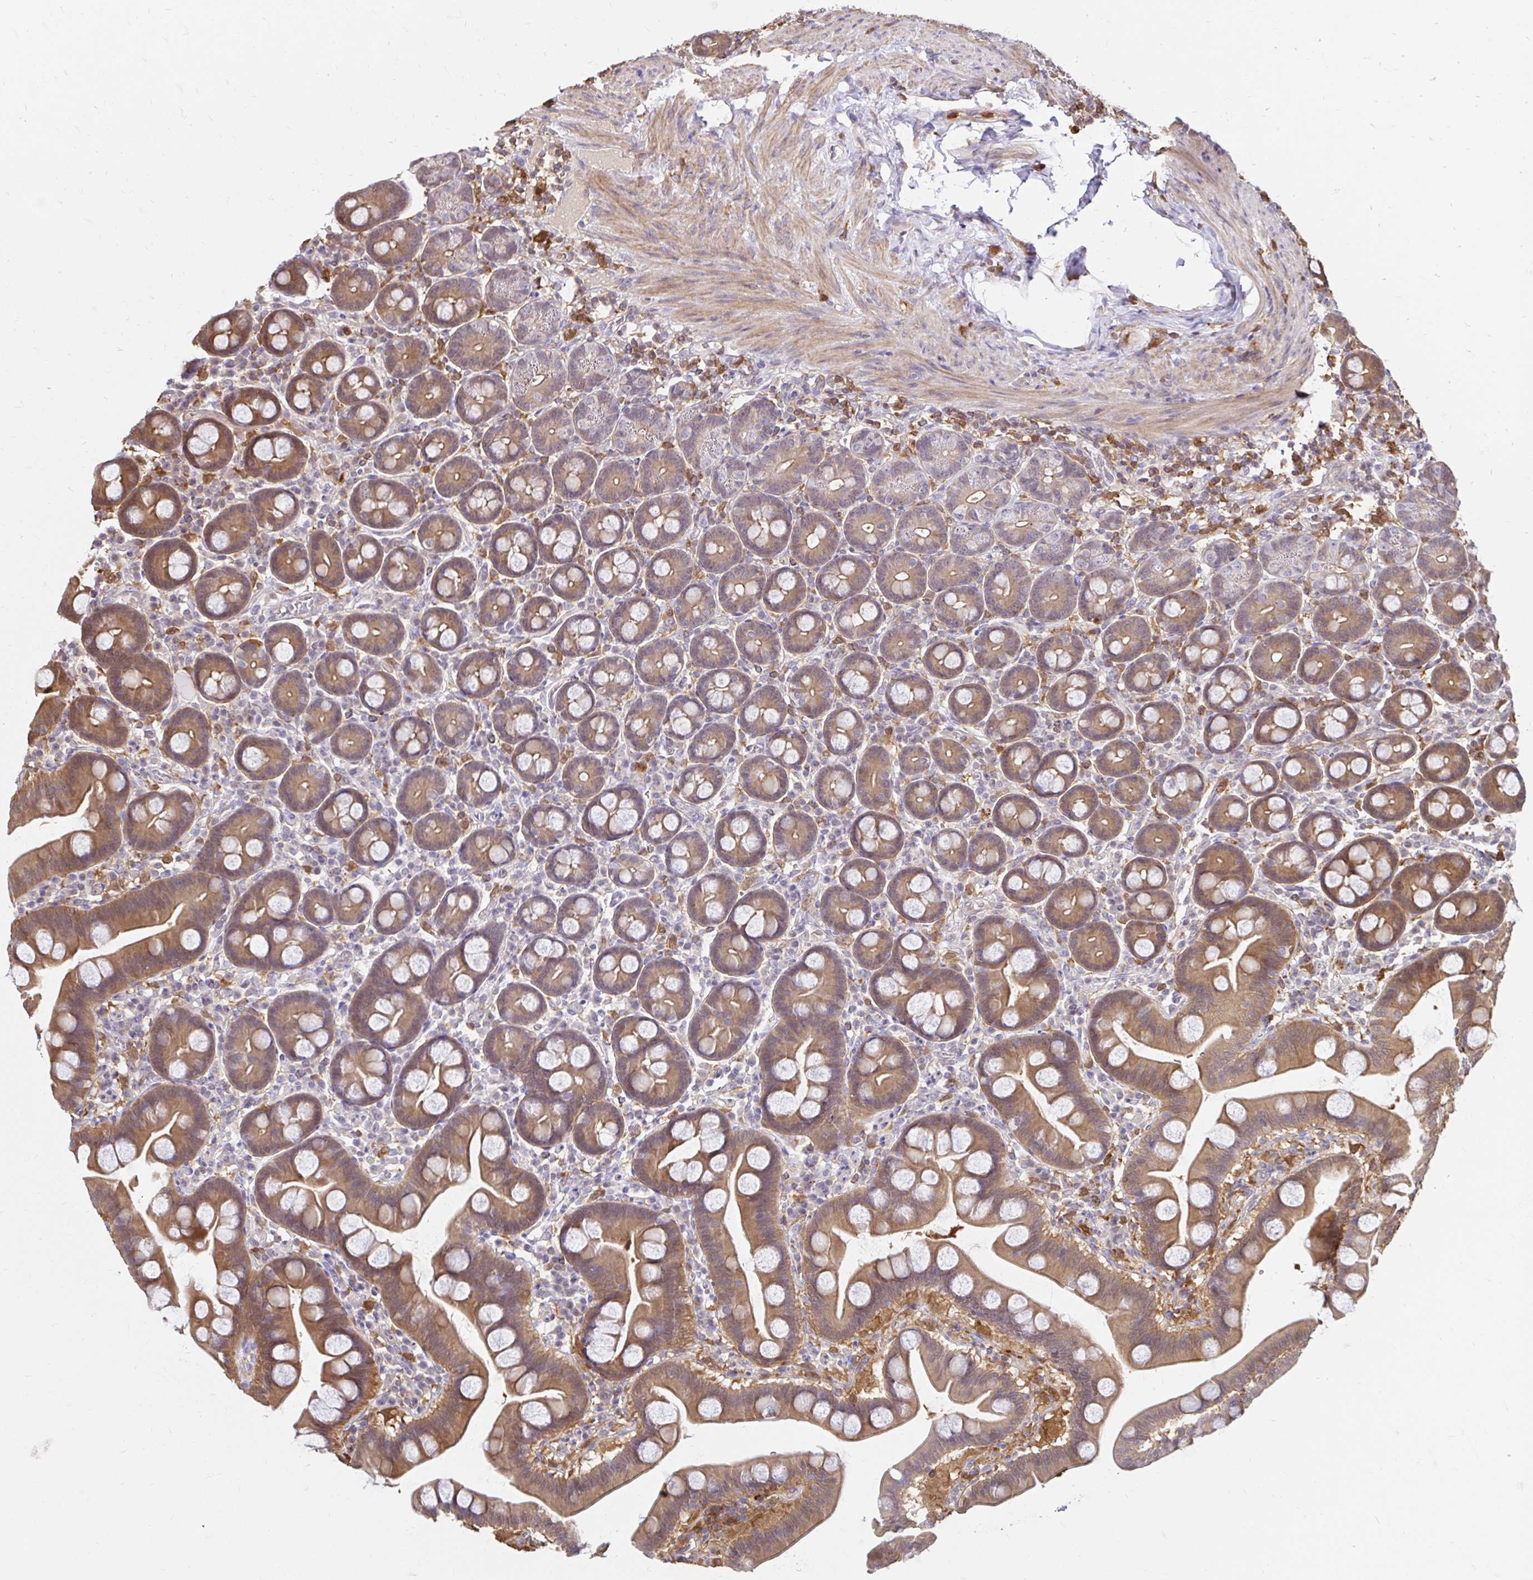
{"staining": {"intensity": "moderate", "quantity": ">75%", "location": "cytoplasmic/membranous"}, "tissue": "duodenum", "cell_type": "Glandular cells", "image_type": "normal", "snomed": [{"axis": "morphology", "description": "Normal tissue, NOS"}, {"axis": "topography", "description": "Duodenum"}], "caption": "Immunohistochemistry (IHC) (DAB) staining of normal human duodenum demonstrates moderate cytoplasmic/membranous protein positivity in approximately >75% of glandular cells.", "gene": "PYCARD", "patient": {"sex": "male", "age": 59}}